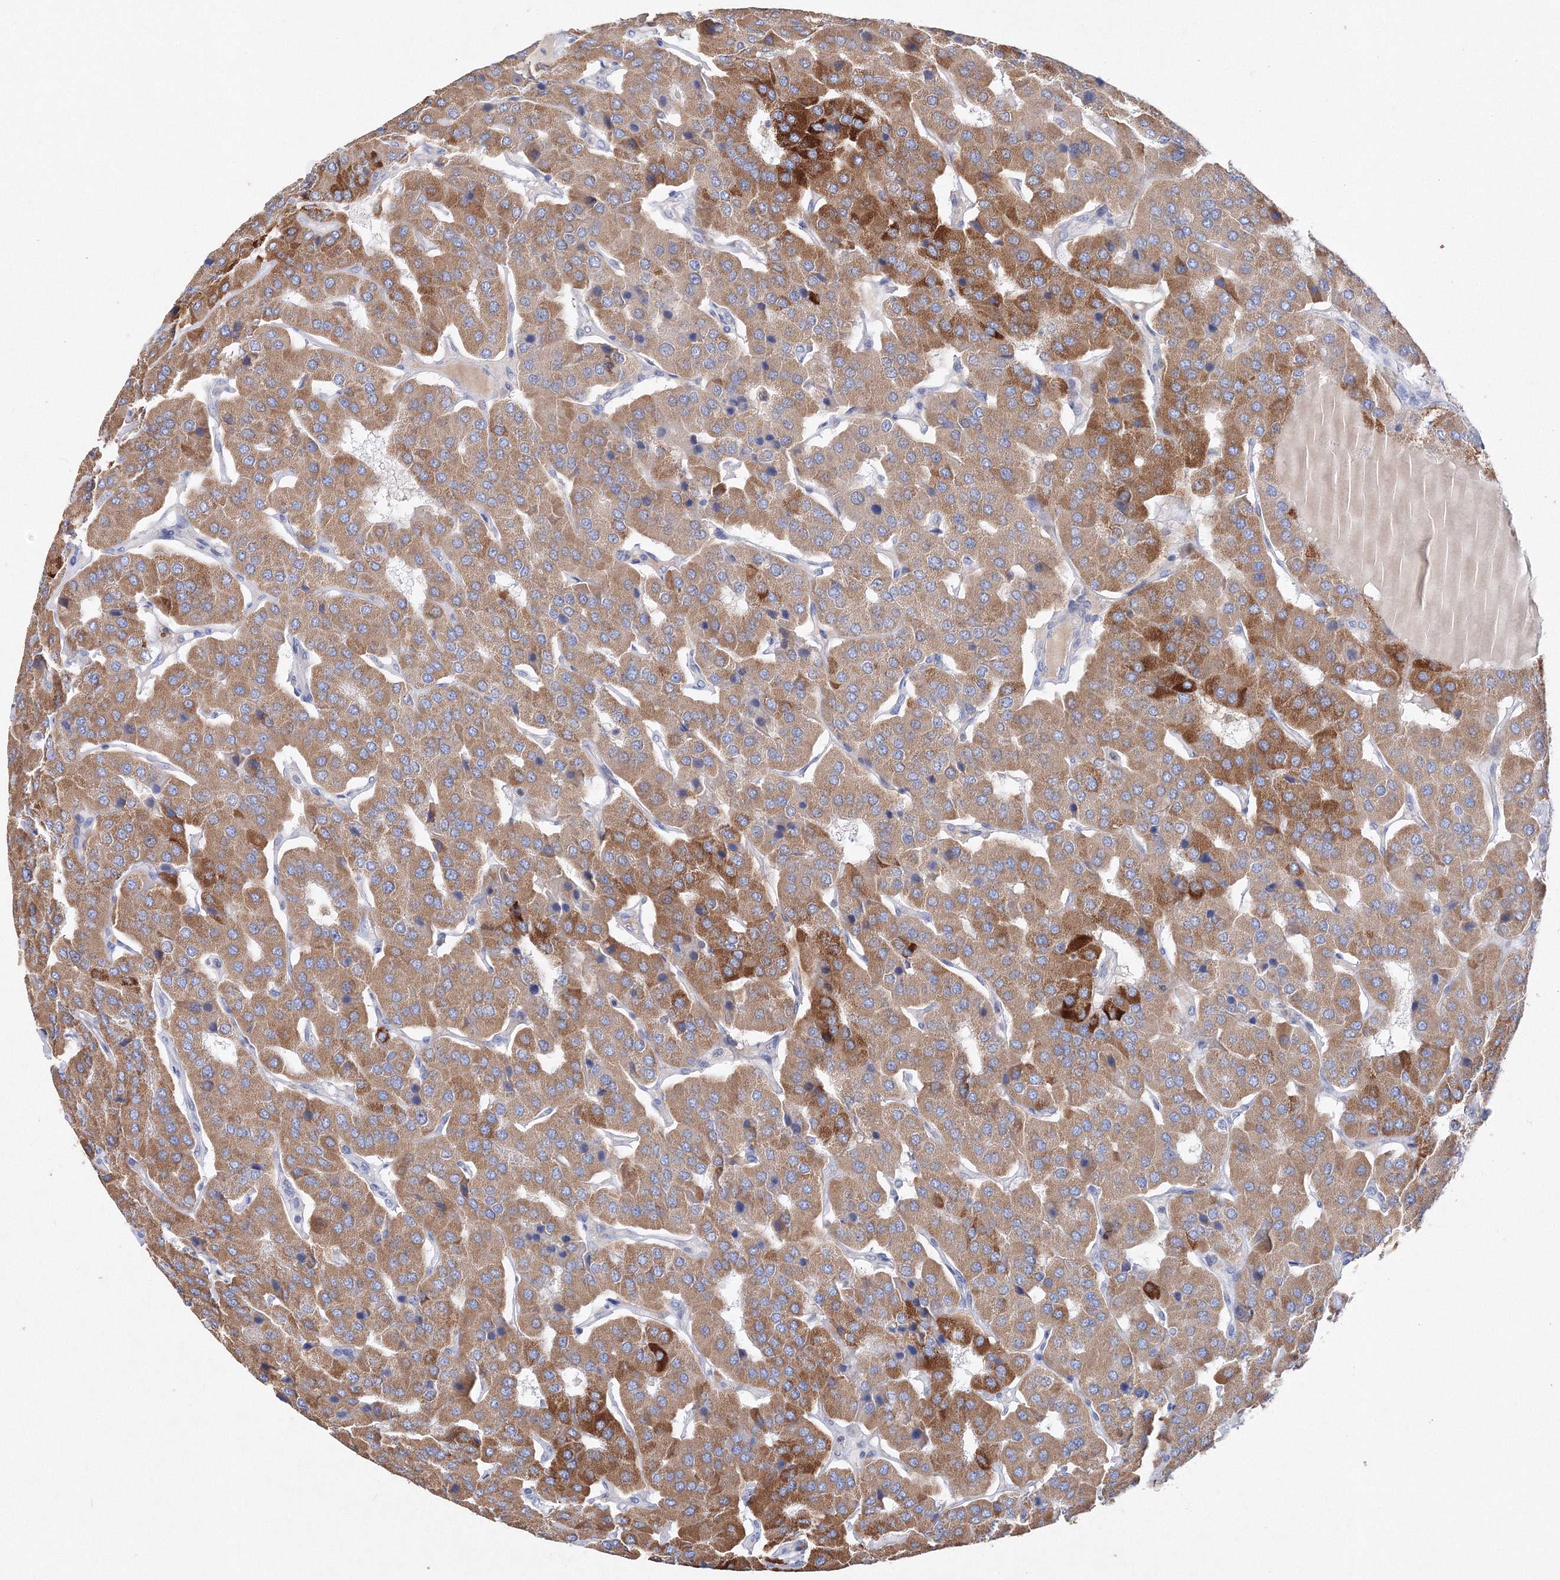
{"staining": {"intensity": "strong", "quantity": ">75%", "location": "cytoplasmic/membranous"}, "tissue": "parathyroid gland", "cell_type": "Glandular cells", "image_type": "normal", "snomed": [{"axis": "morphology", "description": "Normal tissue, NOS"}, {"axis": "morphology", "description": "Adenoma, NOS"}, {"axis": "topography", "description": "Parathyroid gland"}], "caption": "The photomicrograph reveals staining of benign parathyroid gland, revealing strong cytoplasmic/membranous protein staining (brown color) within glandular cells.", "gene": "MERTK", "patient": {"sex": "female", "age": 86}}